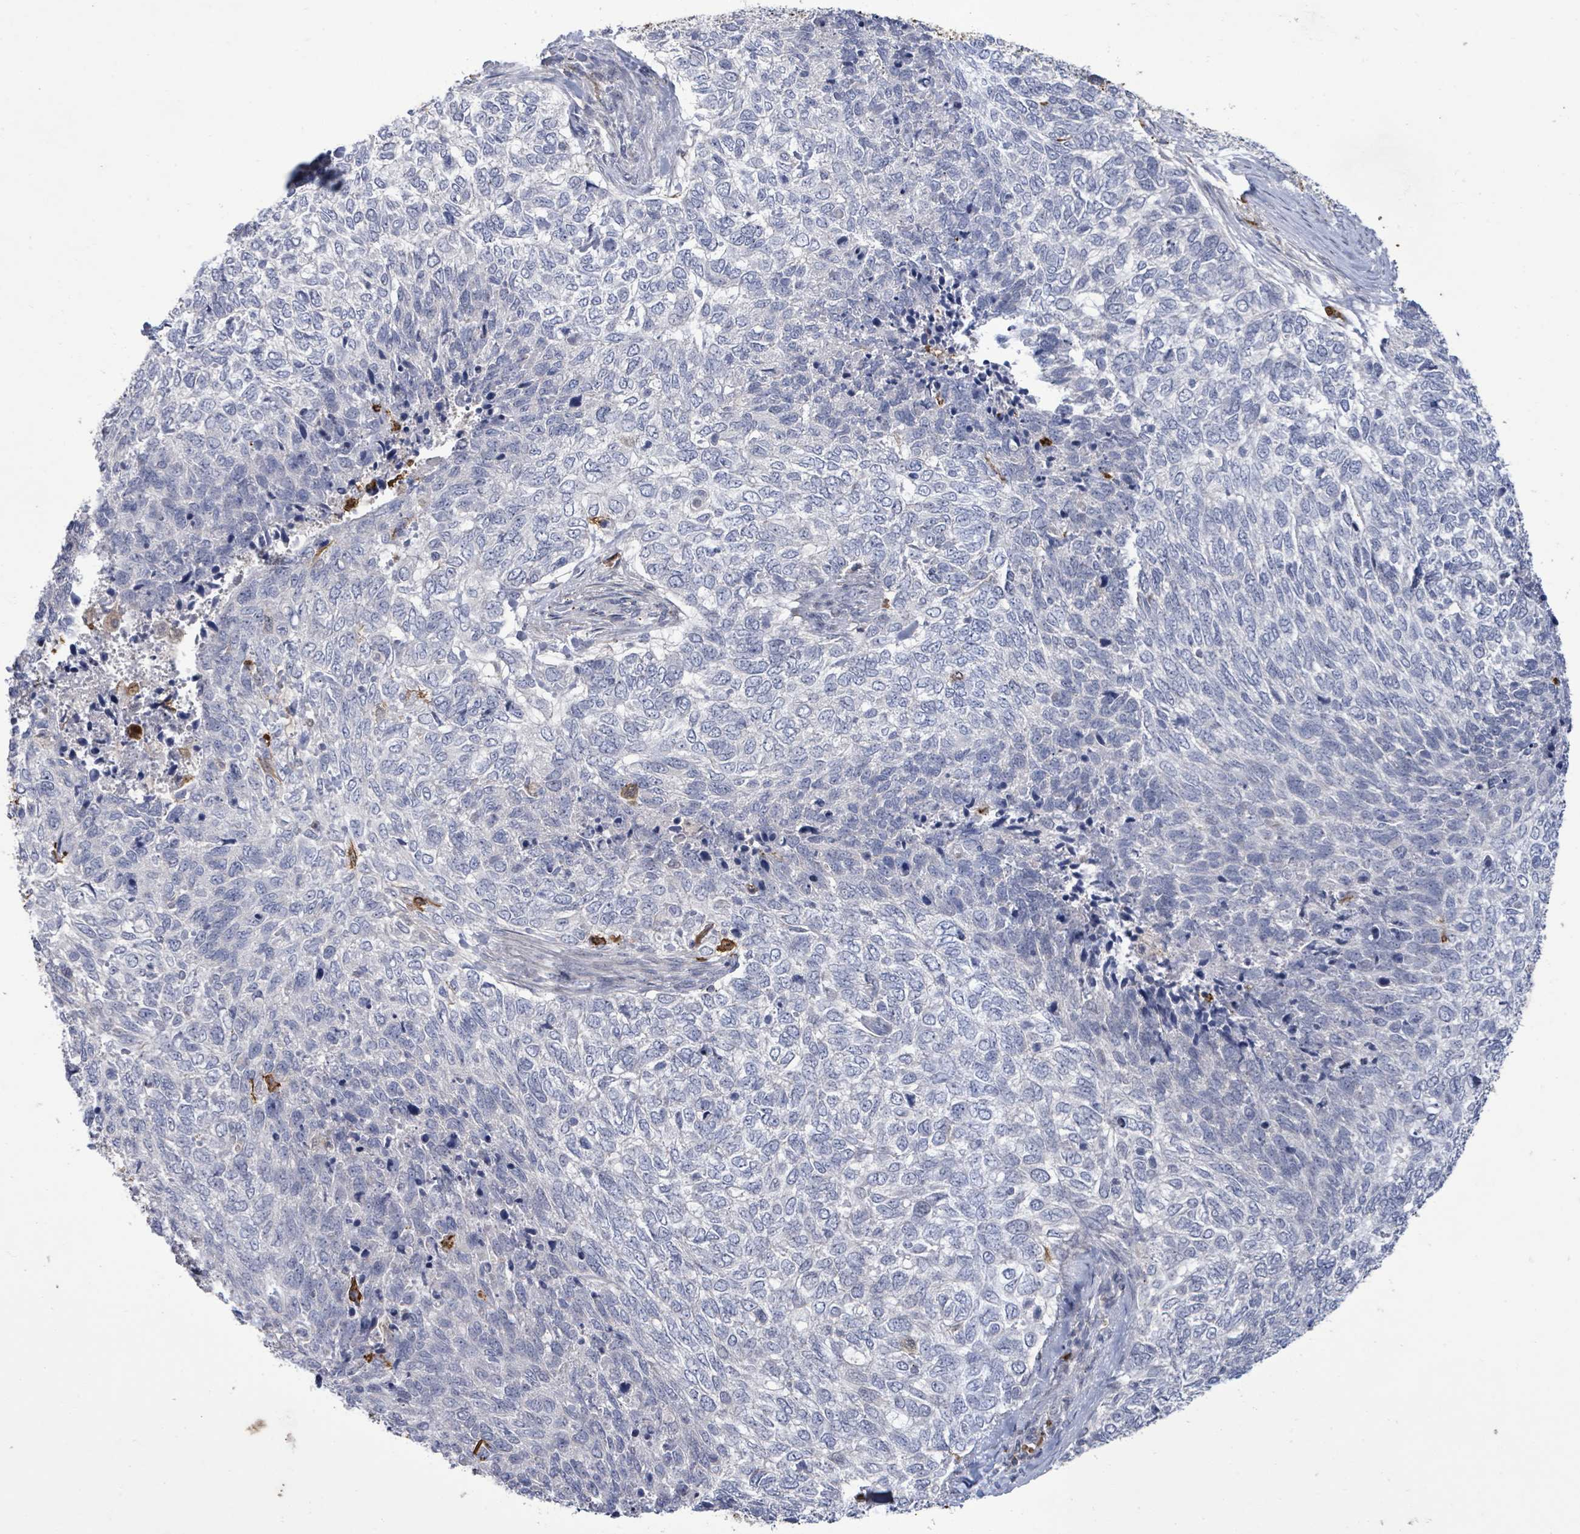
{"staining": {"intensity": "negative", "quantity": "none", "location": "none"}, "tissue": "skin cancer", "cell_type": "Tumor cells", "image_type": "cancer", "snomed": [{"axis": "morphology", "description": "Basal cell carcinoma"}, {"axis": "topography", "description": "Skin"}], "caption": "Tumor cells show no significant protein expression in skin cancer. (DAB IHC with hematoxylin counter stain).", "gene": "FAM210A", "patient": {"sex": "female", "age": 65}}